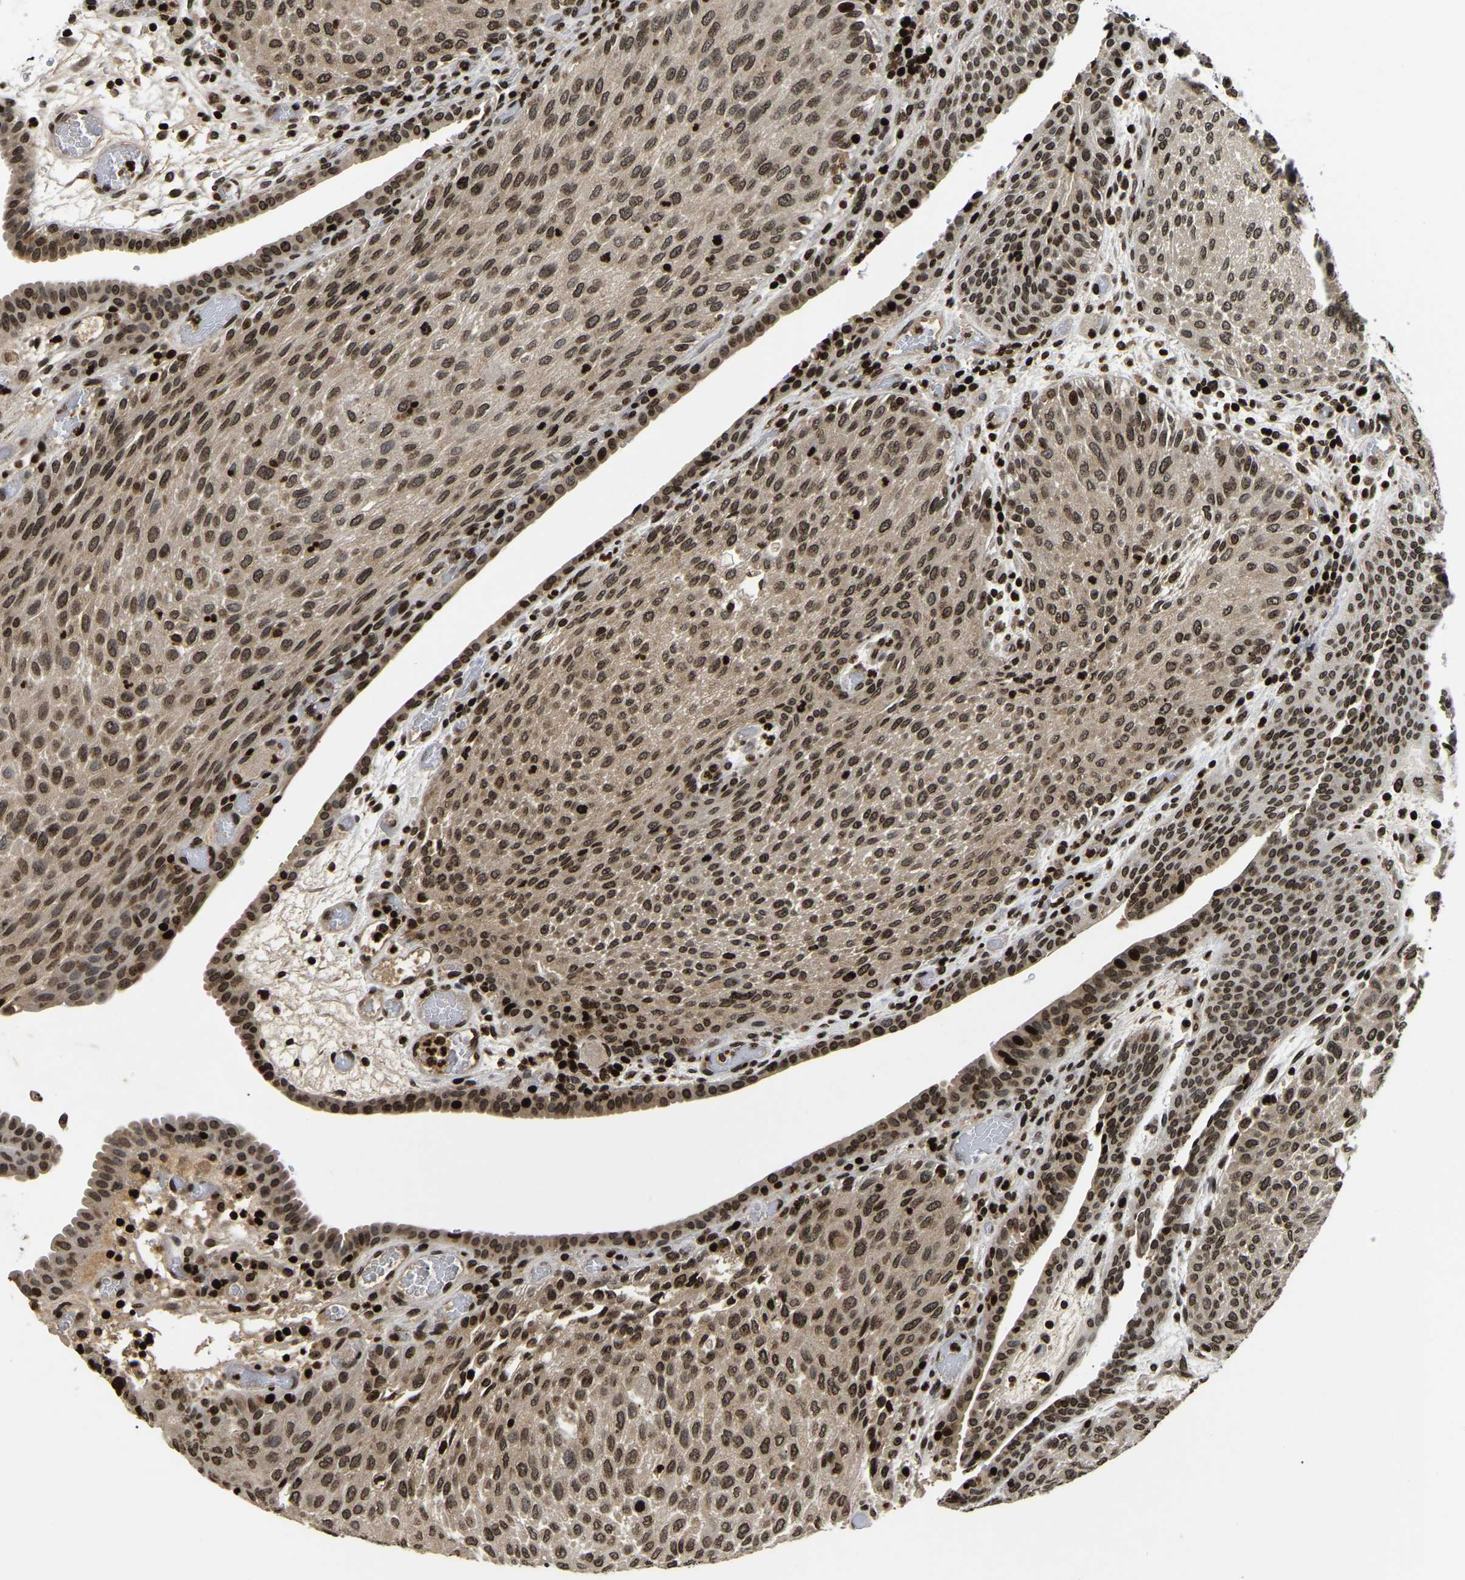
{"staining": {"intensity": "moderate", "quantity": ">75%", "location": "nuclear"}, "tissue": "urothelial cancer", "cell_type": "Tumor cells", "image_type": "cancer", "snomed": [{"axis": "morphology", "description": "Urothelial carcinoma, Low grade"}, {"axis": "morphology", "description": "Urothelial carcinoma, High grade"}, {"axis": "topography", "description": "Urinary bladder"}], "caption": "Brown immunohistochemical staining in urothelial cancer reveals moderate nuclear staining in about >75% of tumor cells.", "gene": "LRRC61", "patient": {"sex": "male", "age": 35}}